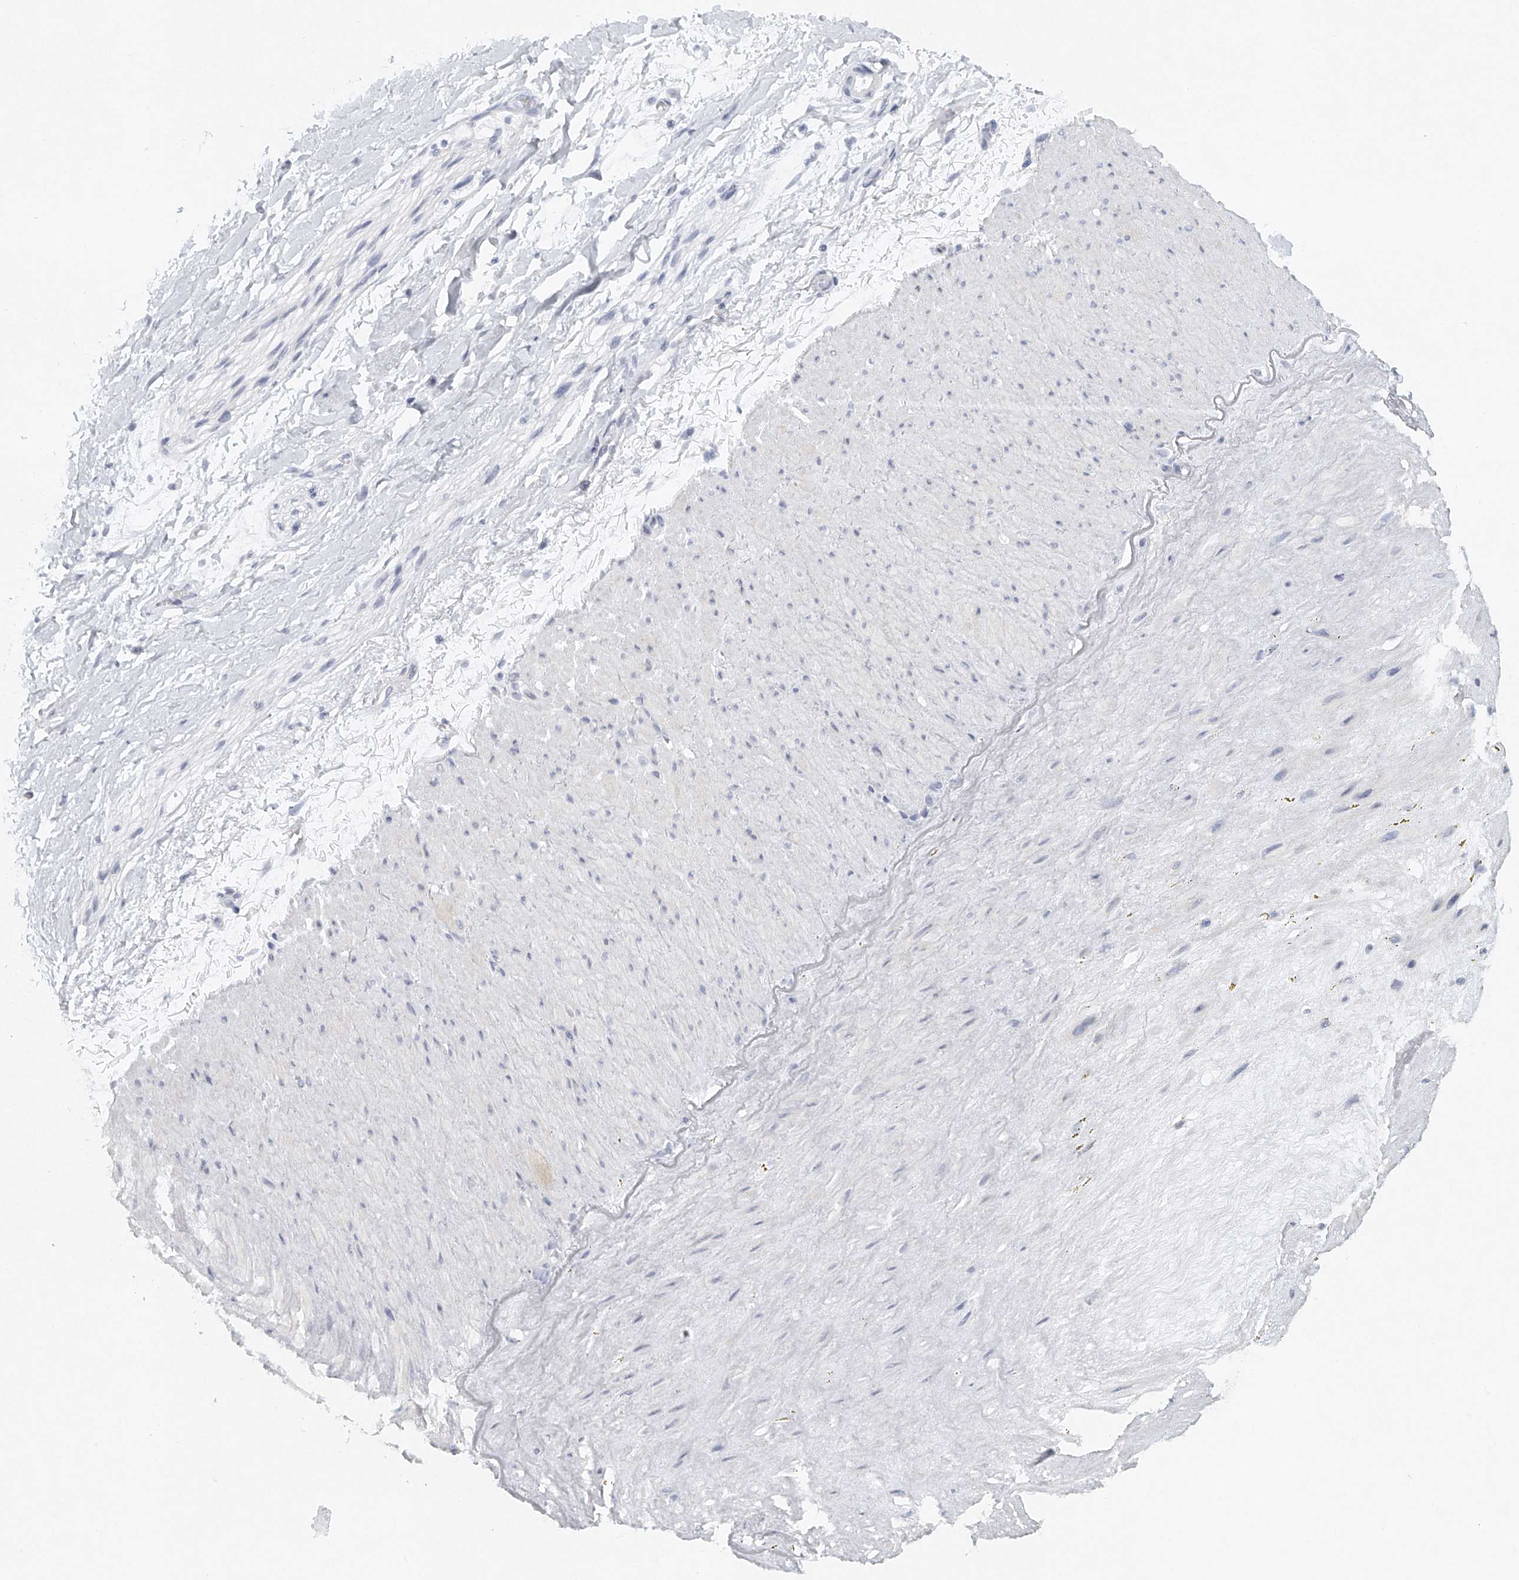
{"staining": {"intensity": "negative", "quantity": "none", "location": "none"}, "tissue": "adipose tissue", "cell_type": "Adipocytes", "image_type": "normal", "snomed": [{"axis": "morphology", "description": "Normal tissue, NOS"}, {"axis": "topography", "description": "Soft tissue"}], "caption": "Human adipose tissue stained for a protein using immunohistochemistry reveals no expression in adipocytes.", "gene": "FAT2", "patient": {"sex": "male", "age": 72}}